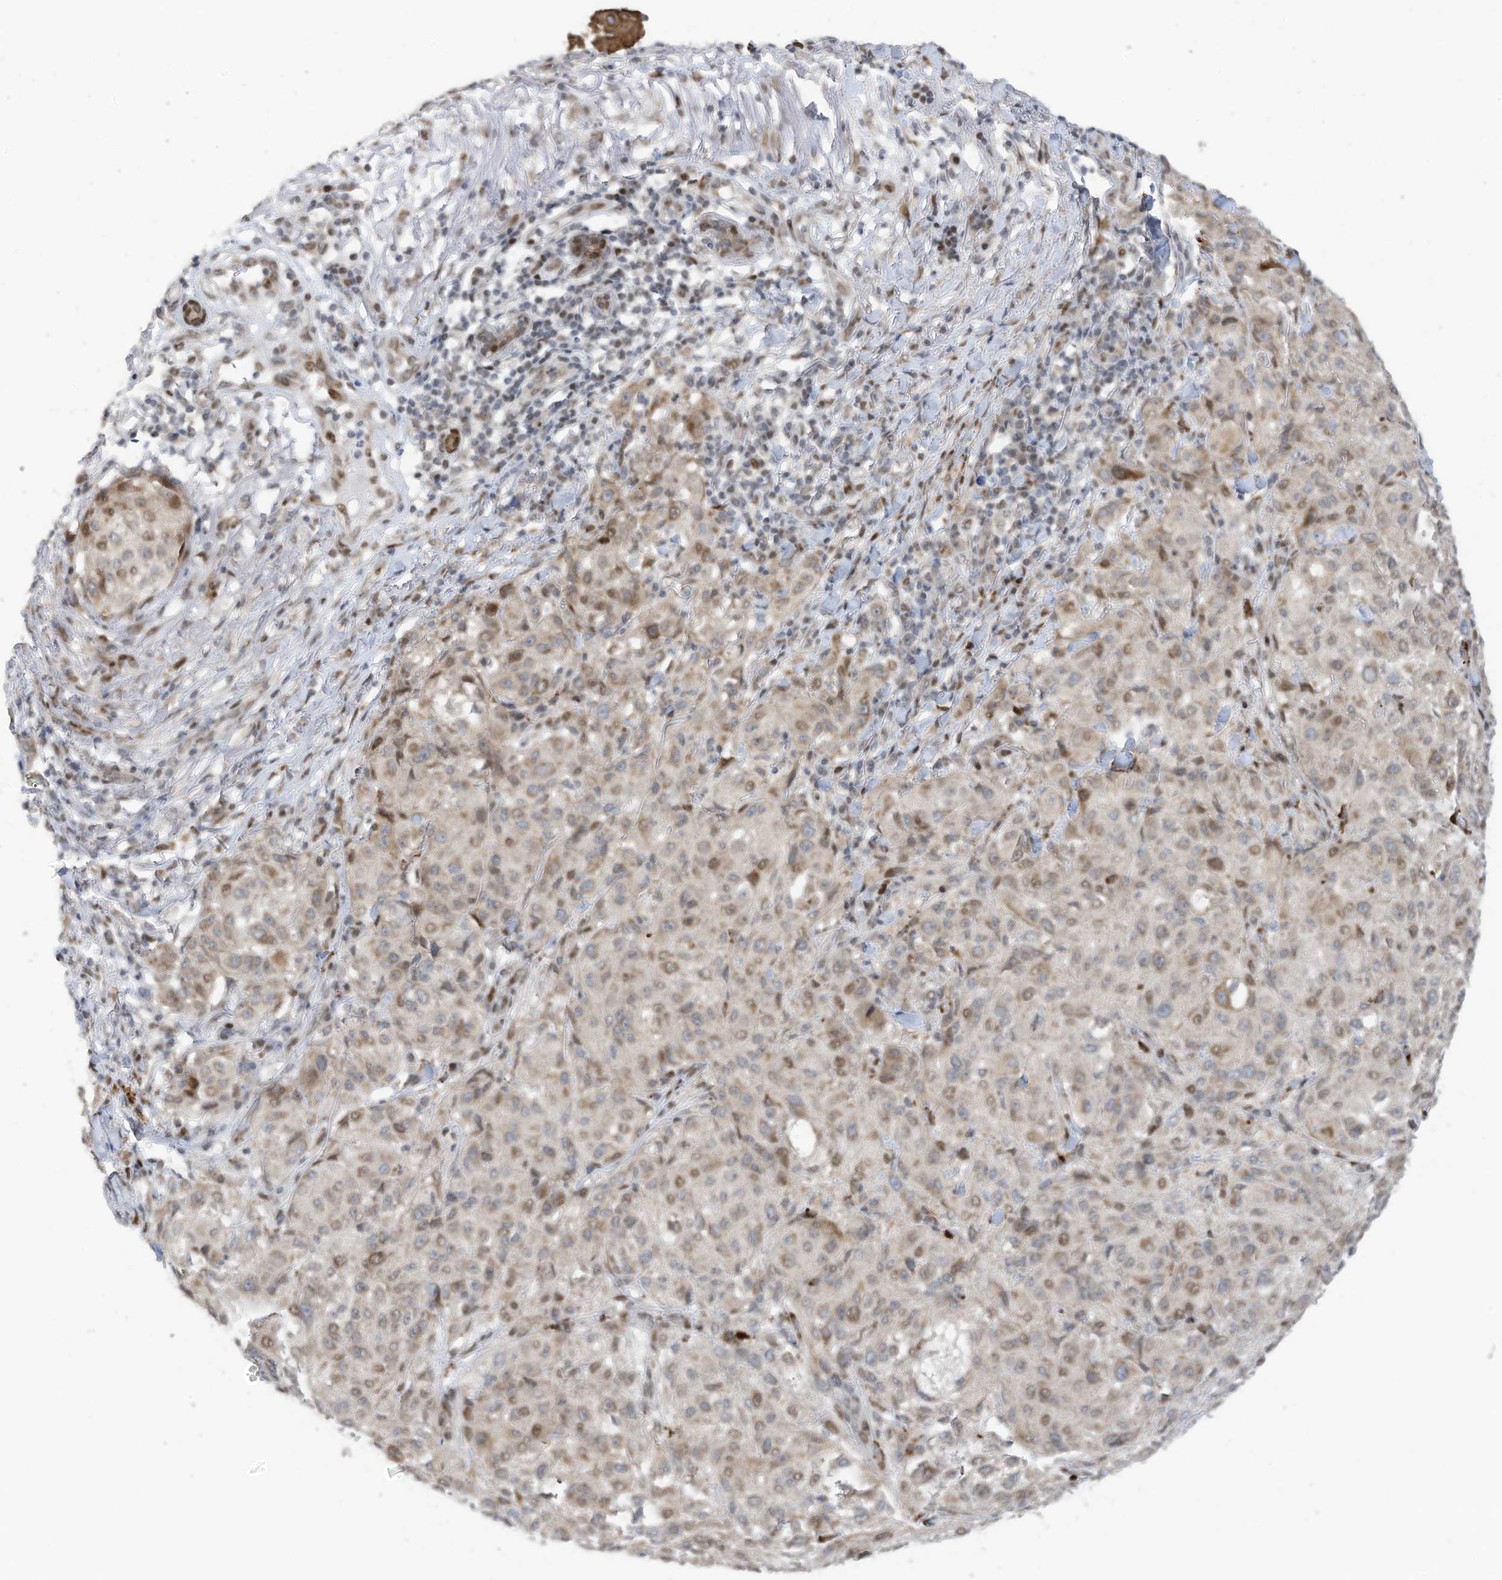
{"staining": {"intensity": "weak", "quantity": "25%-75%", "location": "cytoplasmic/membranous,nuclear"}, "tissue": "melanoma", "cell_type": "Tumor cells", "image_type": "cancer", "snomed": [{"axis": "morphology", "description": "Necrosis, NOS"}, {"axis": "morphology", "description": "Malignant melanoma, NOS"}, {"axis": "topography", "description": "Skin"}], "caption": "Malignant melanoma stained with a protein marker displays weak staining in tumor cells.", "gene": "RABL3", "patient": {"sex": "female", "age": 87}}